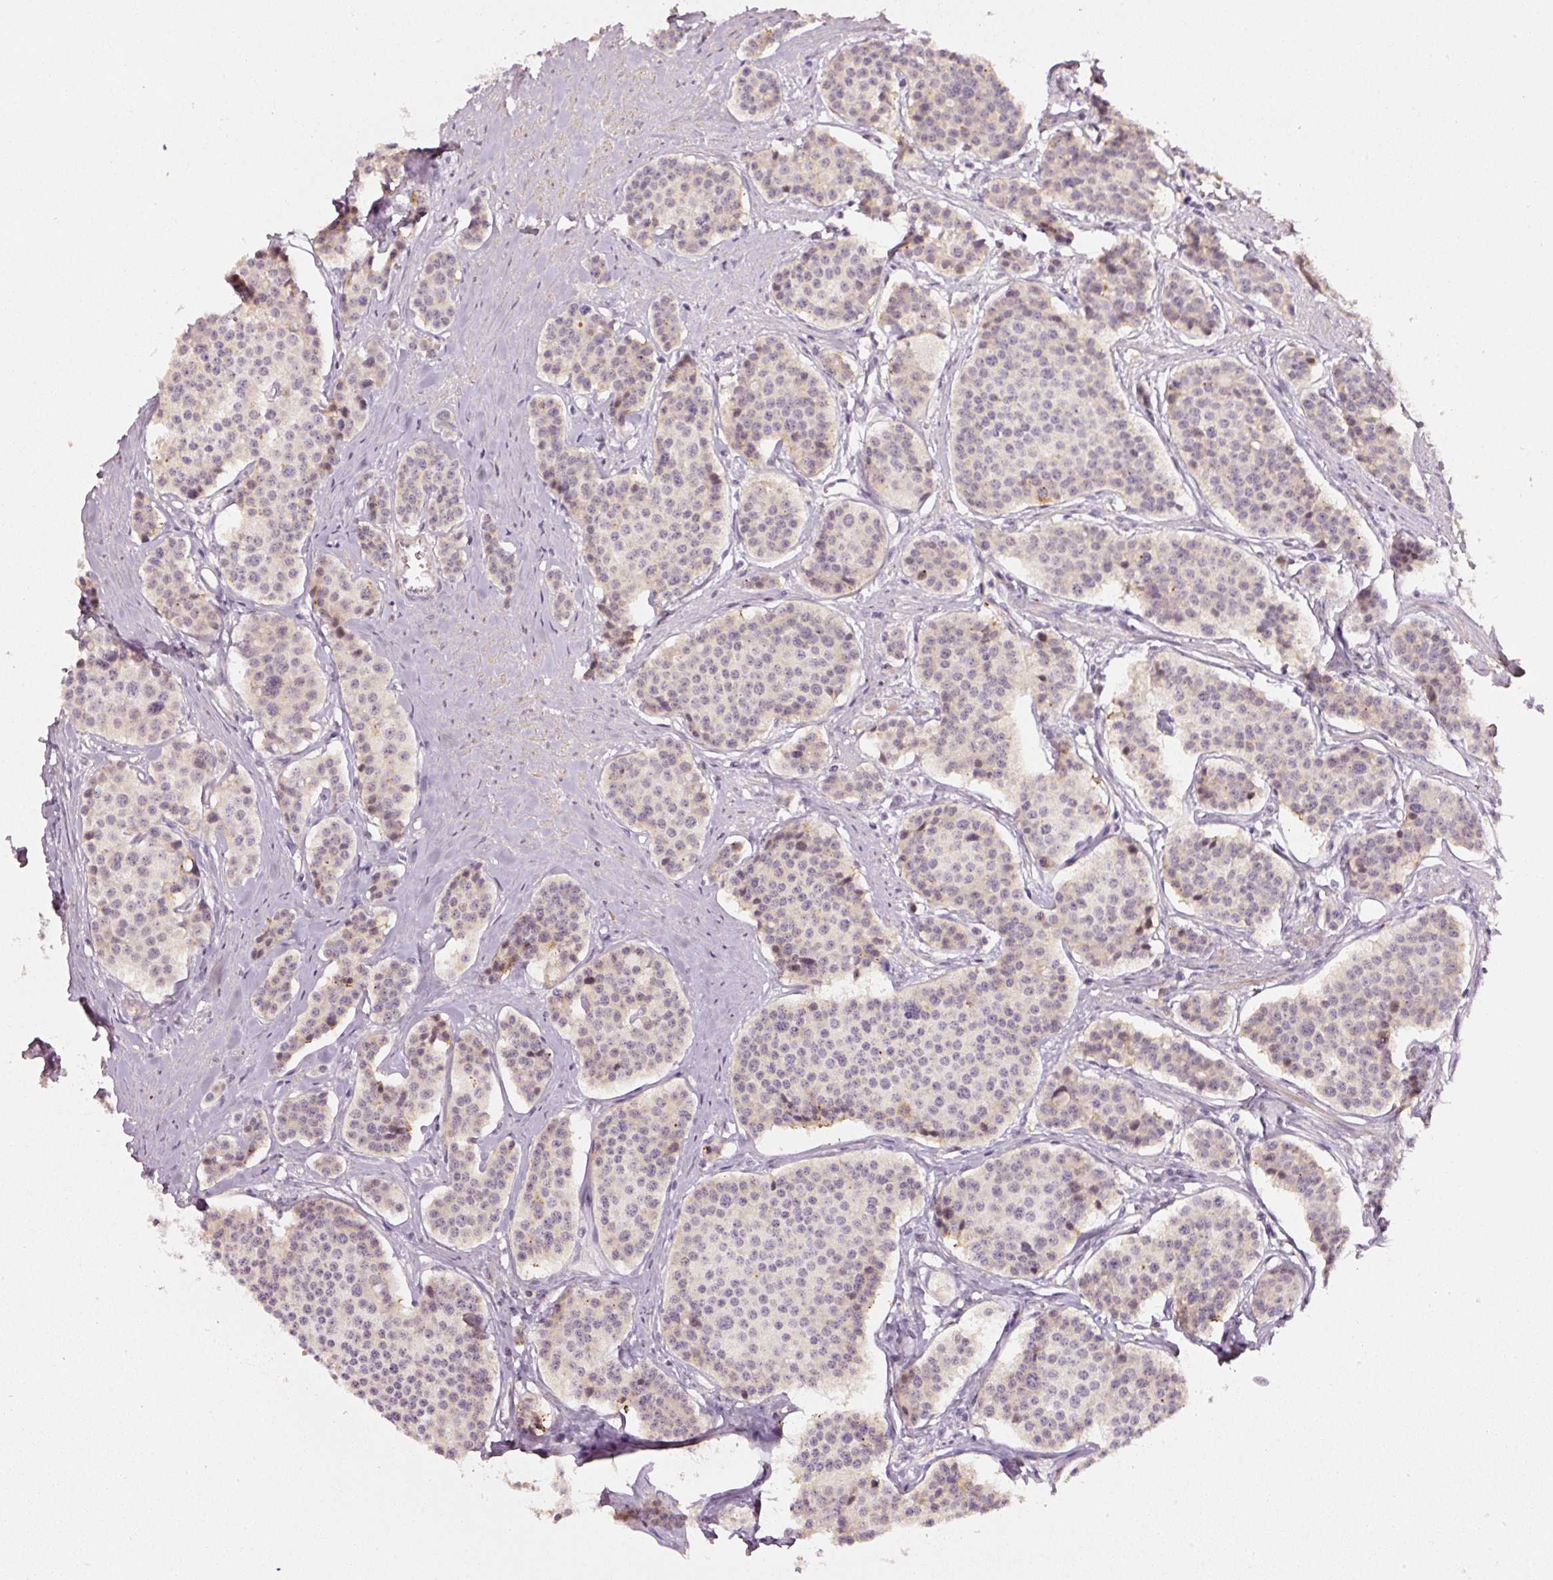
{"staining": {"intensity": "negative", "quantity": "none", "location": "none"}, "tissue": "carcinoid", "cell_type": "Tumor cells", "image_type": "cancer", "snomed": [{"axis": "morphology", "description": "Carcinoid, malignant, NOS"}, {"axis": "topography", "description": "Small intestine"}], "caption": "This is an immunohistochemistry micrograph of carcinoid. There is no positivity in tumor cells.", "gene": "TOGARAM1", "patient": {"sex": "male", "age": 60}}